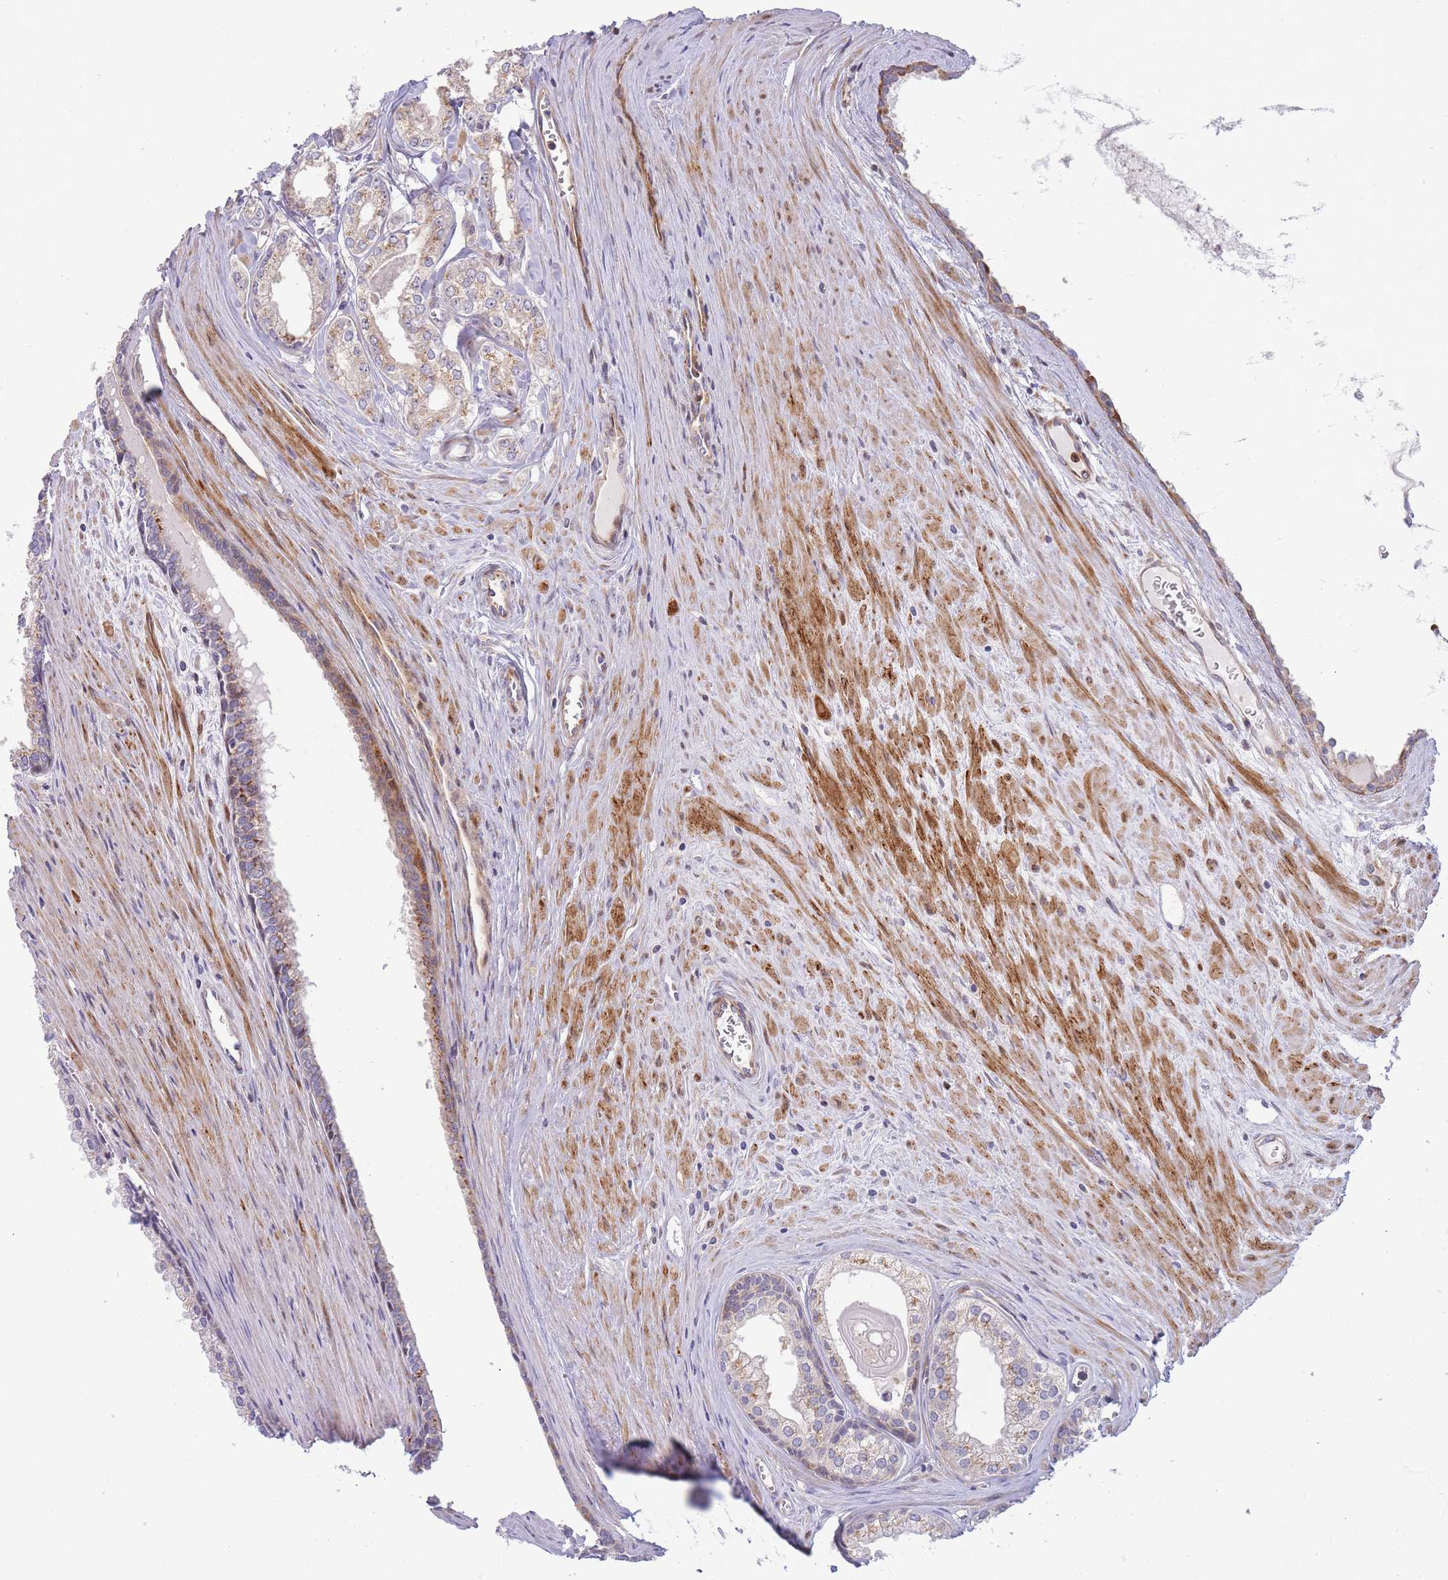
{"staining": {"intensity": "weak", "quantity": "<25%", "location": "cytoplasmic/membranous"}, "tissue": "prostate cancer", "cell_type": "Tumor cells", "image_type": "cancer", "snomed": [{"axis": "morphology", "description": "Adenocarcinoma, High grade"}, {"axis": "topography", "description": "Prostate"}], "caption": "Immunohistochemistry of prostate cancer (high-grade adenocarcinoma) demonstrates no staining in tumor cells.", "gene": "ATP5MC2", "patient": {"sex": "male", "age": 68}}